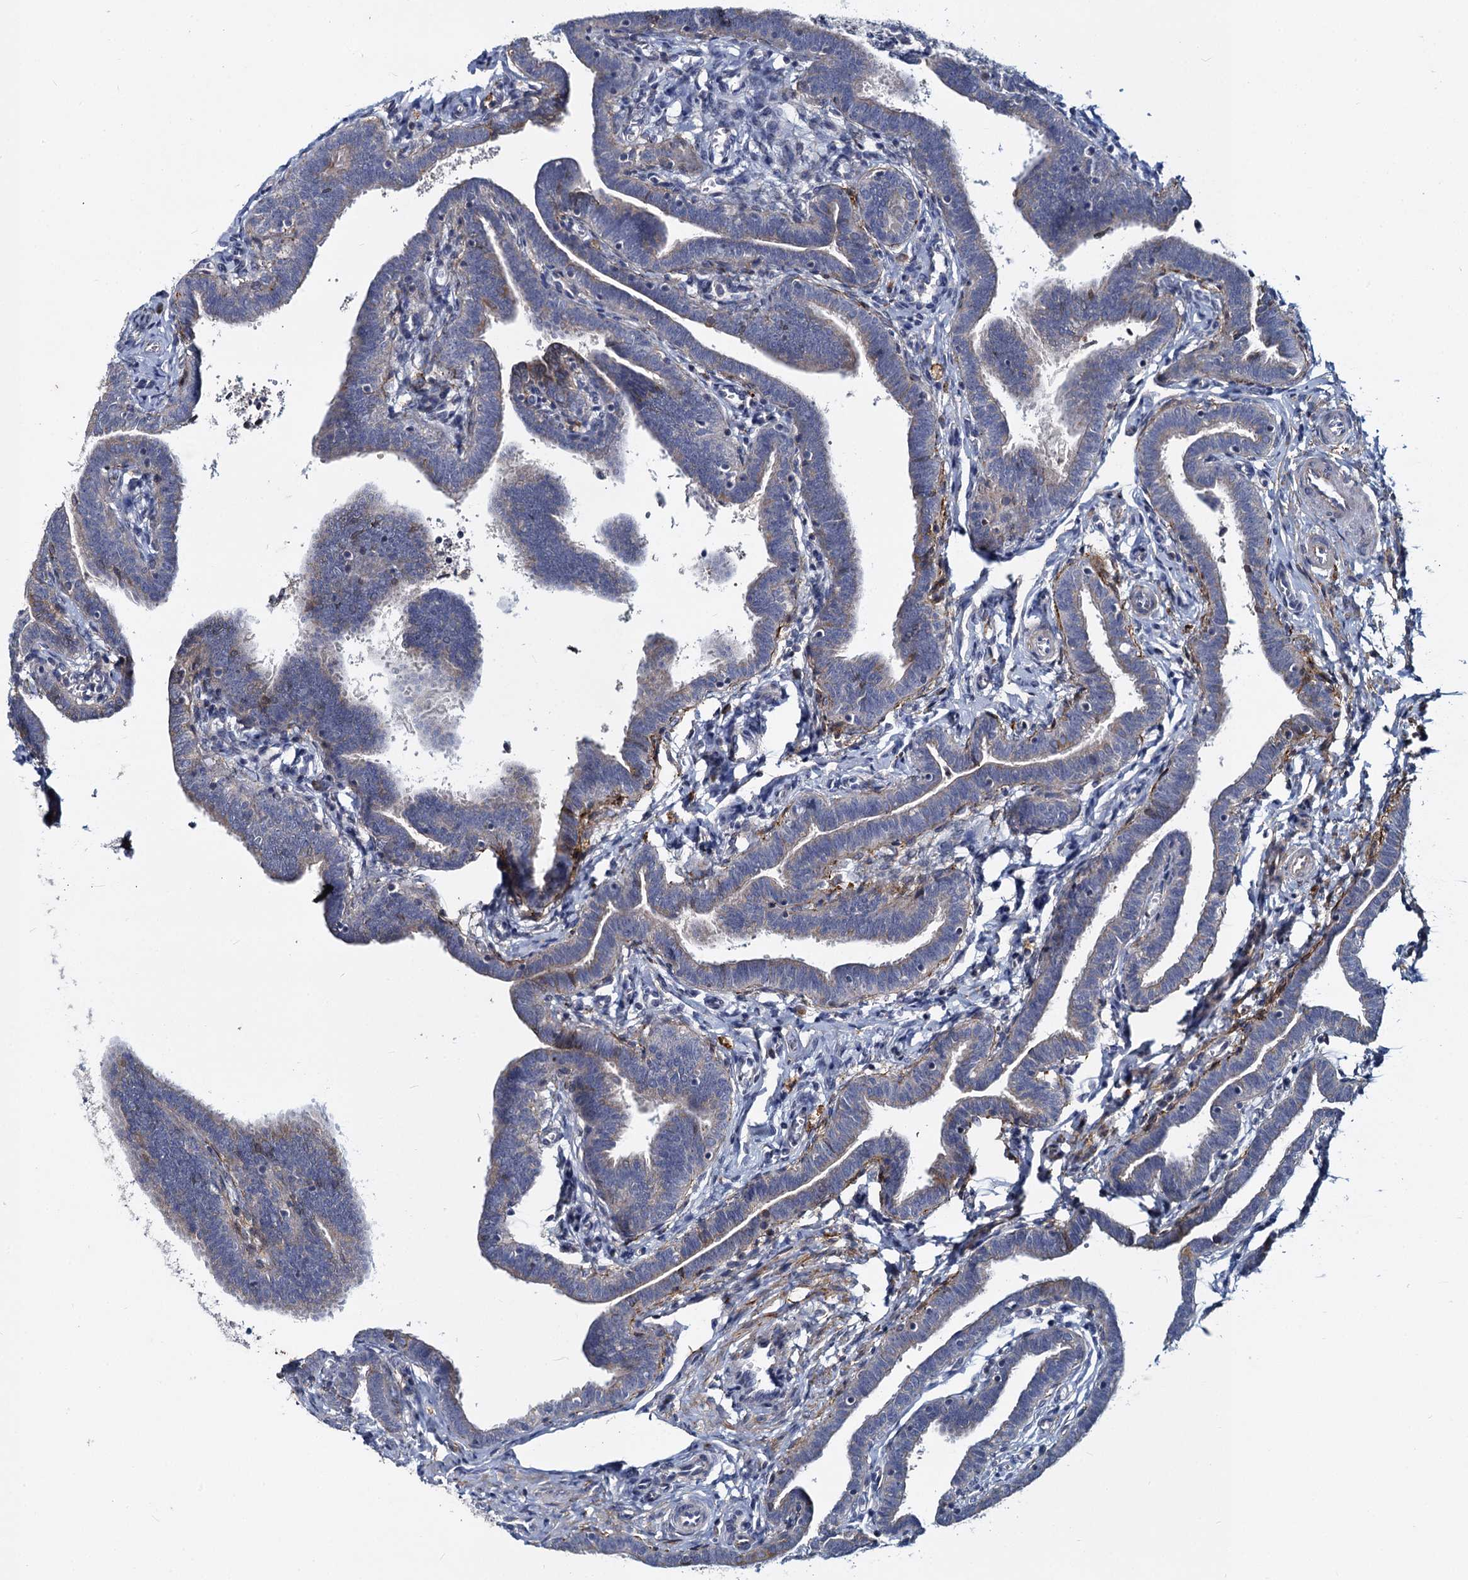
{"staining": {"intensity": "weak", "quantity": "<25%", "location": "cytoplasmic/membranous"}, "tissue": "fallopian tube", "cell_type": "Glandular cells", "image_type": "normal", "snomed": [{"axis": "morphology", "description": "Normal tissue, NOS"}, {"axis": "topography", "description": "Fallopian tube"}], "caption": "A high-resolution histopathology image shows IHC staining of unremarkable fallopian tube, which shows no significant expression in glandular cells.", "gene": "DCUN1D2", "patient": {"sex": "female", "age": 36}}